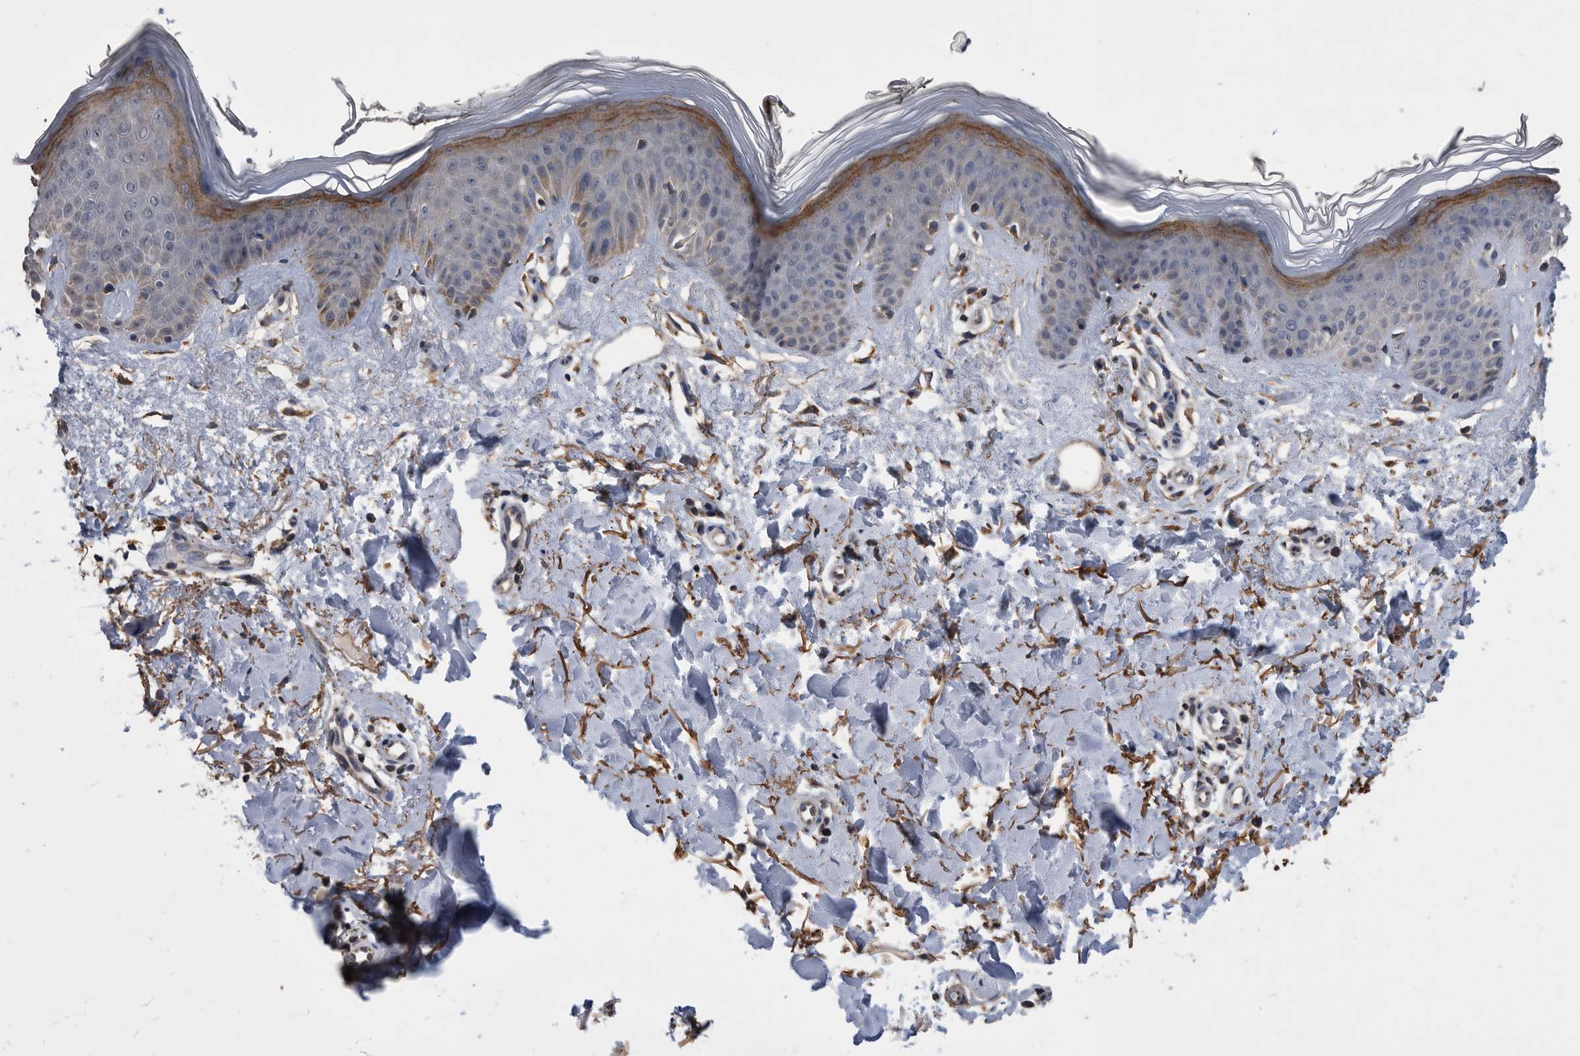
{"staining": {"intensity": "weak", "quantity": ">75%", "location": "cytoplasmic/membranous"}, "tissue": "skin", "cell_type": "Fibroblasts", "image_type": "normal", "snomed": [{"axis": "morphology", "description": "Normal tissue, NOS"}, {"axis": "topography", "description": "Skin"}], "caption": "This histopathology image reveals IHC staining of unremarkable human skin, with low weak cytoplasmic/membranous expression in approximately >75% of fibroblasts.", "gene": "NRBP1", "patient": {"sex": "female", "age": 64}}